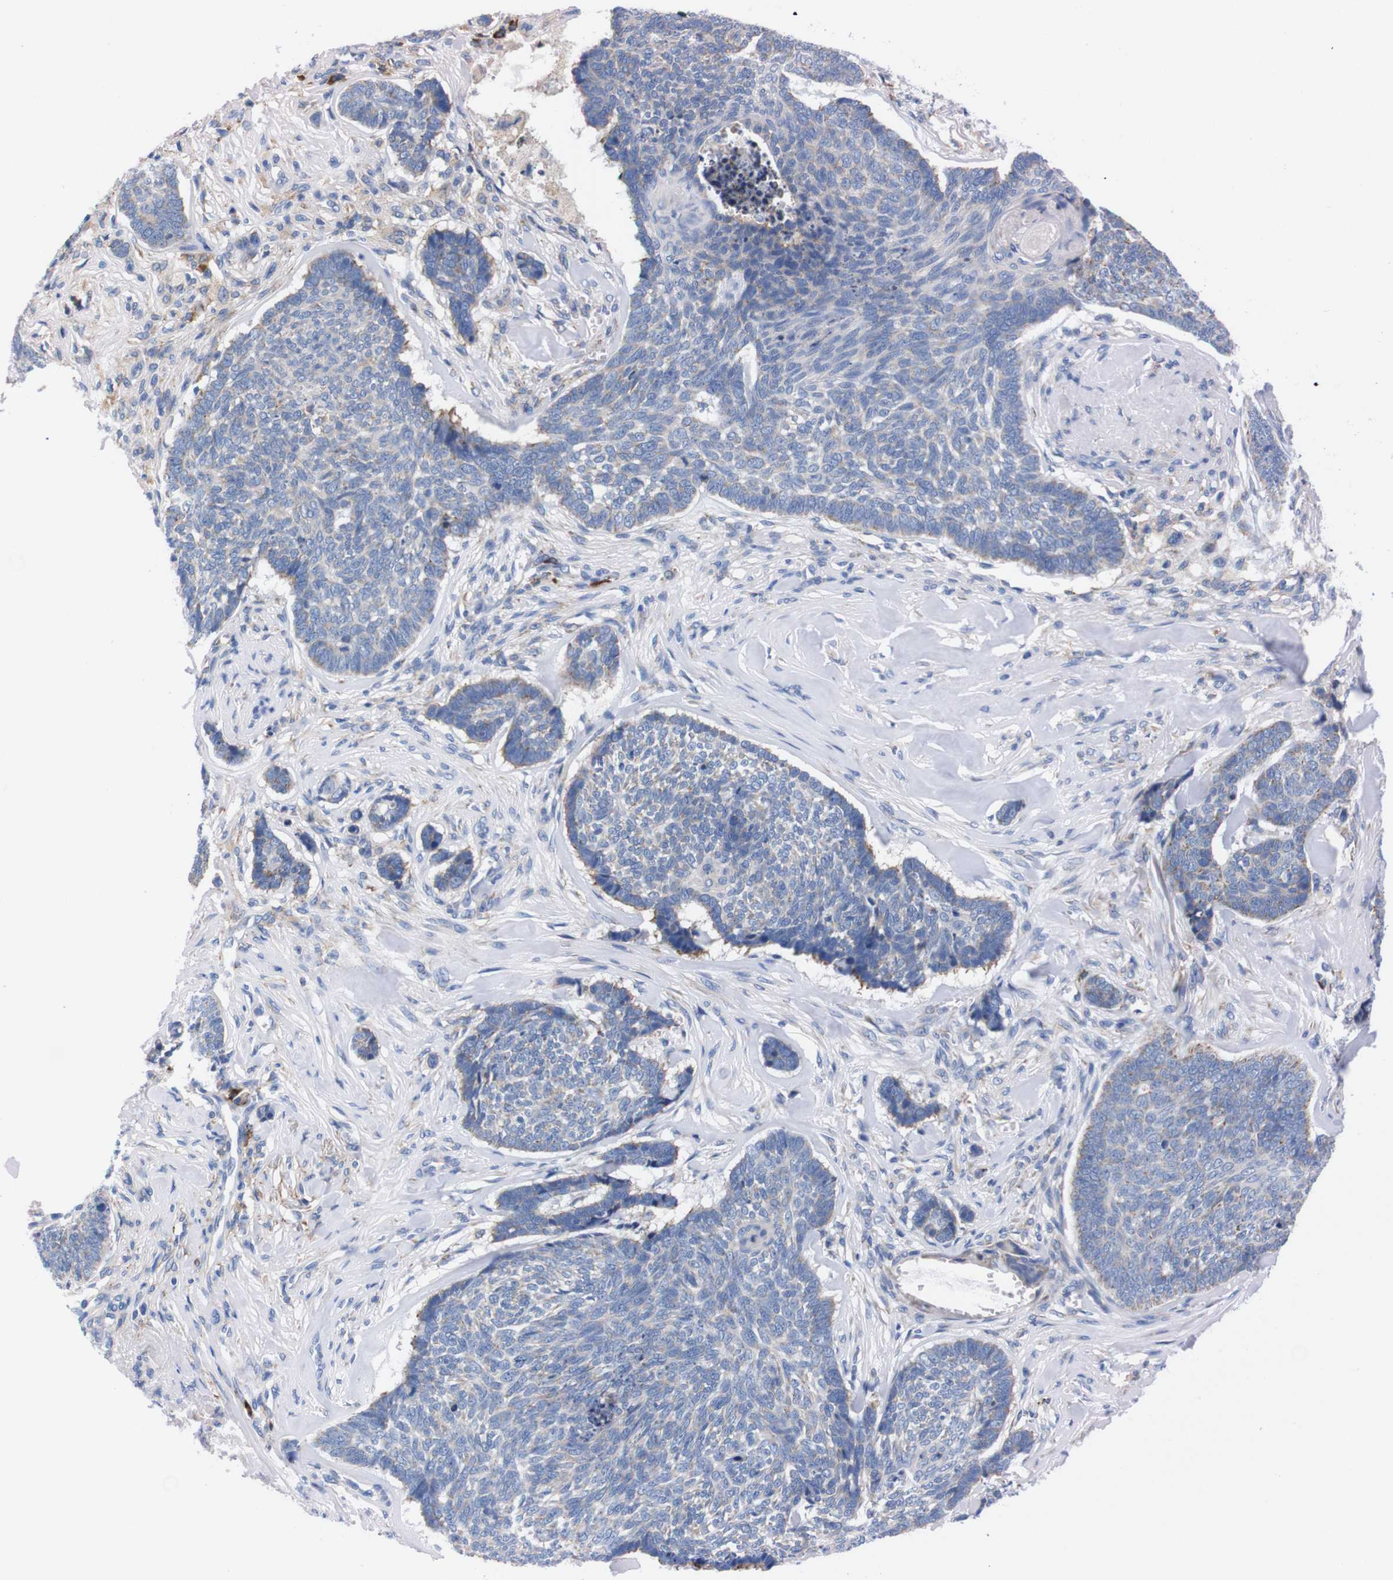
{"staining": {"intensity": "negative", "quantity": "none", "location": "none"}, "tissue": "skin cancer", "cell_type": "Tumor cells", "image_type": "cancer", "snomed": [{"axis": "morphology", "description": "Basal cell carcinoma"}, {"axis": "topography", "description": "Skin"}], "caption": "Immunohistochemistry of skin cancer demonstrates no staining in tumor cells.", "gene": "NEBL", "patient": {"sex": "male", "age": 84}}